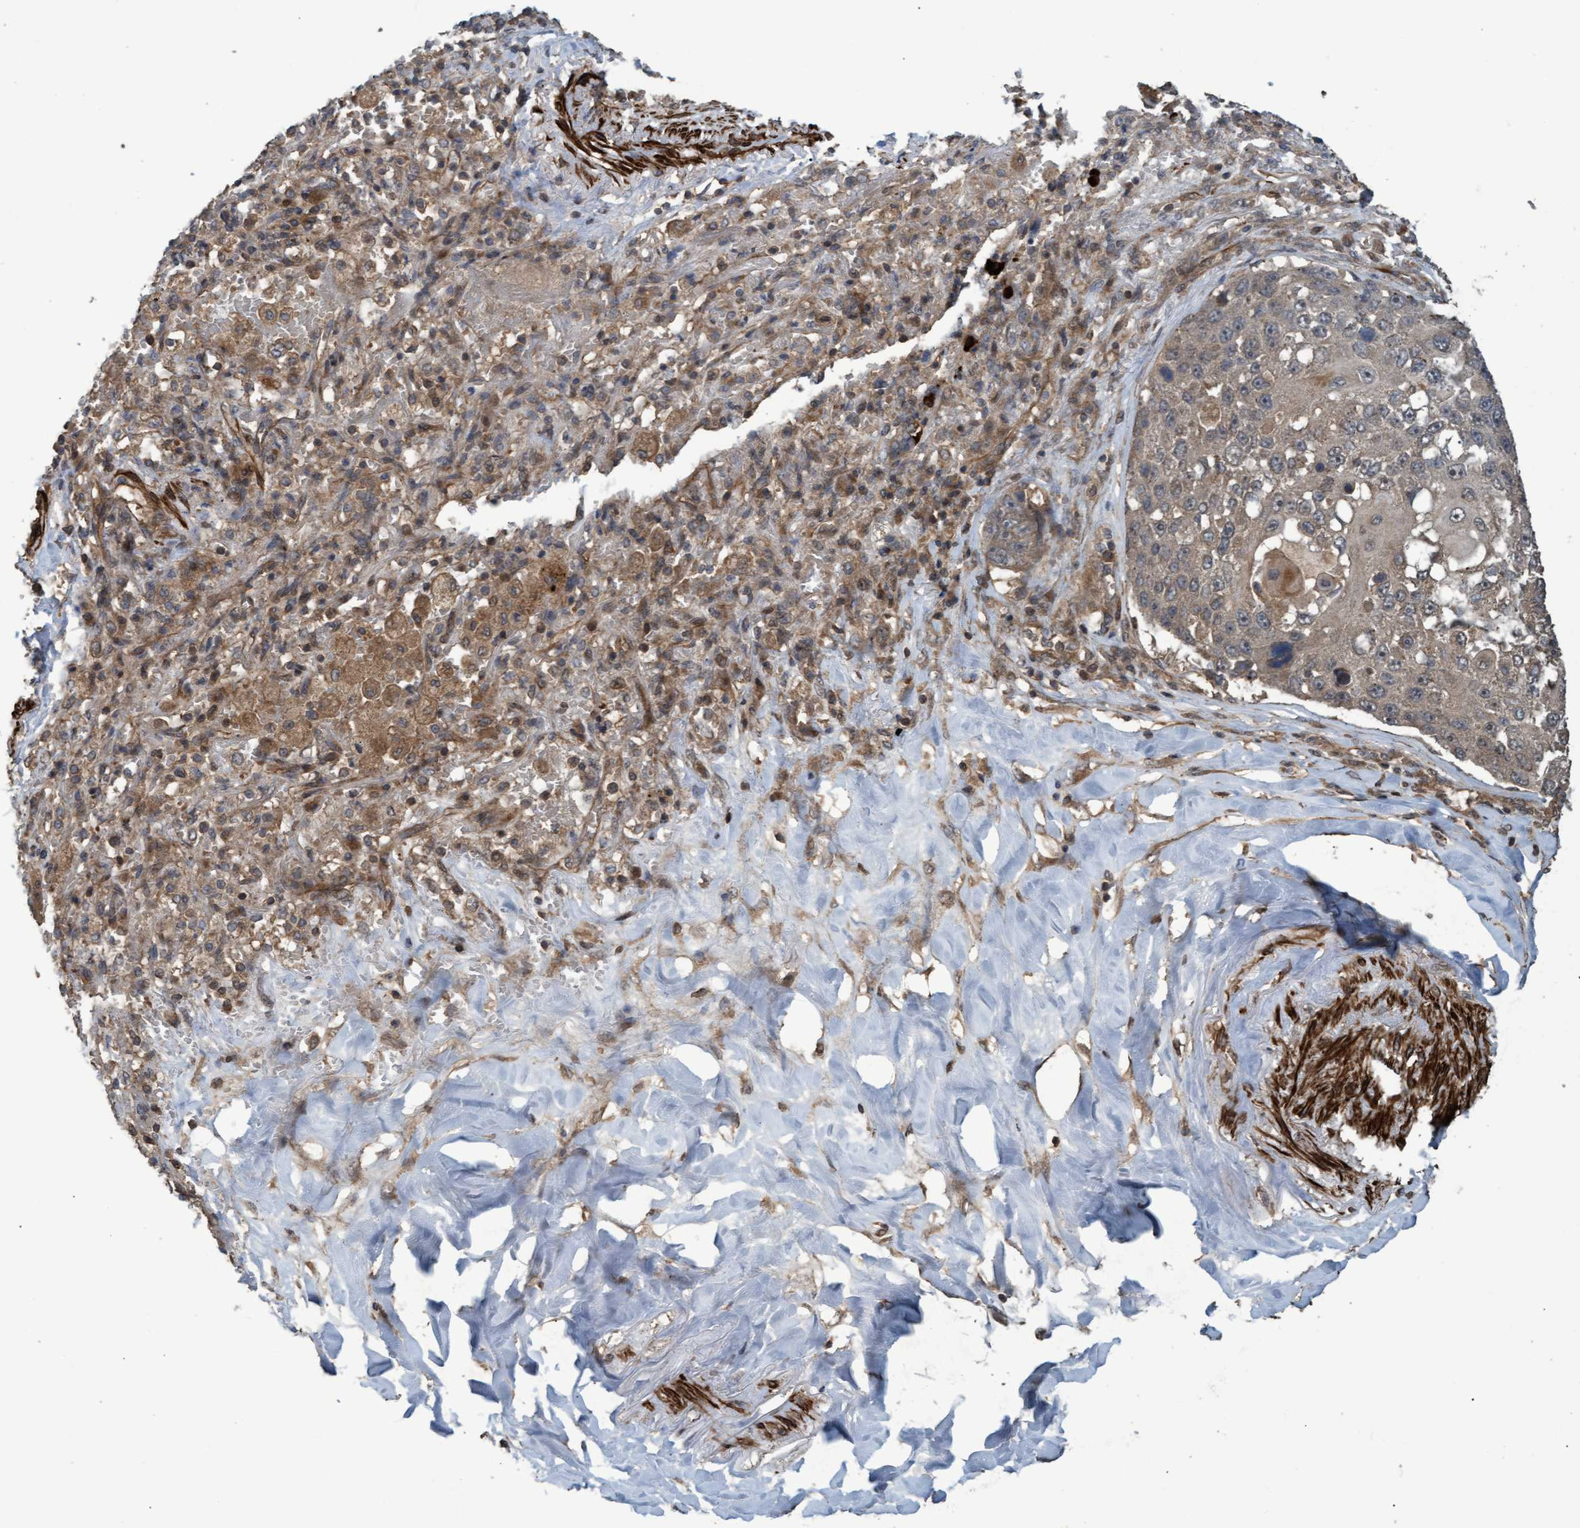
{"staining": {"intensity": "weak", "quantity": "25%-75%", "location": "cytoplasmic/membranous"}, "tissue": "lung cancer", "cell_type": "Tumor cells", "image_type": "cancer", "snomed": [{"axis": "morphology", "description": "Squamous cell carcinoma, NOS"}, {"axis": "topography", "description": "Lung"}], "caption": "Protein expression analysis of lung cancer shows weak cytoplasmic/membranous positivity in about 25%-75% of tumor cells.", "gene": "GGT6", "patient": {"sex": "male", "age": 61}}